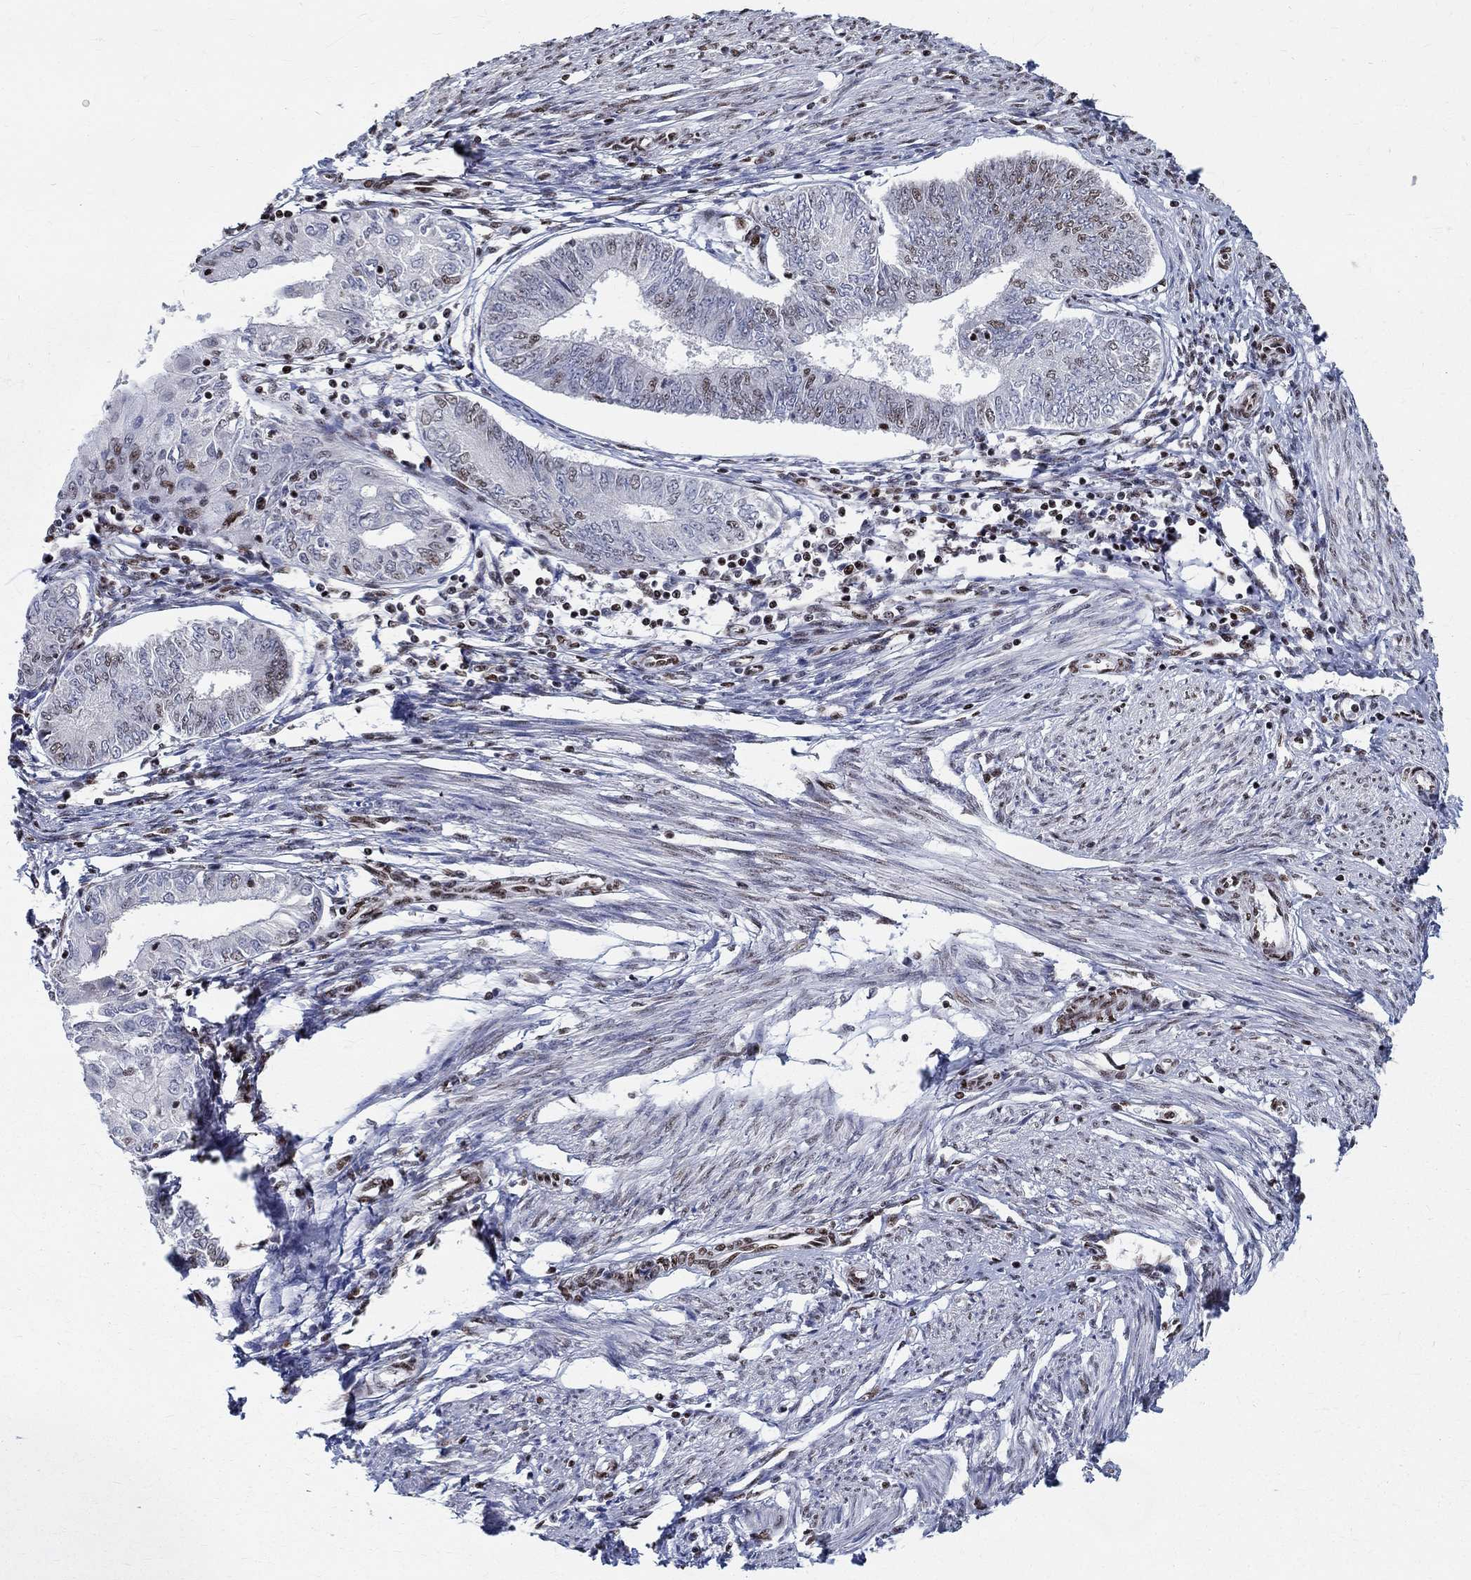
{"staining": {"intensity": "moderate", "quantity": "<25%", "location": "nuclear"}, "tissue": "endometrial cancer", "cell_type": "Tumor cells", "image_type": "cancer", "snomed": [{"axis": "morphology", "description": "Adenocarcinoma, NOS"}, {"axis": "topography", "description": "Endometrium"}], "caption": "Endometrial adenocarcinoma stained for a protein shows moderate nuclear positivity in tumor cells.", "gene": "FBXO16", "patient": {"sex": "female", "age": 68}}